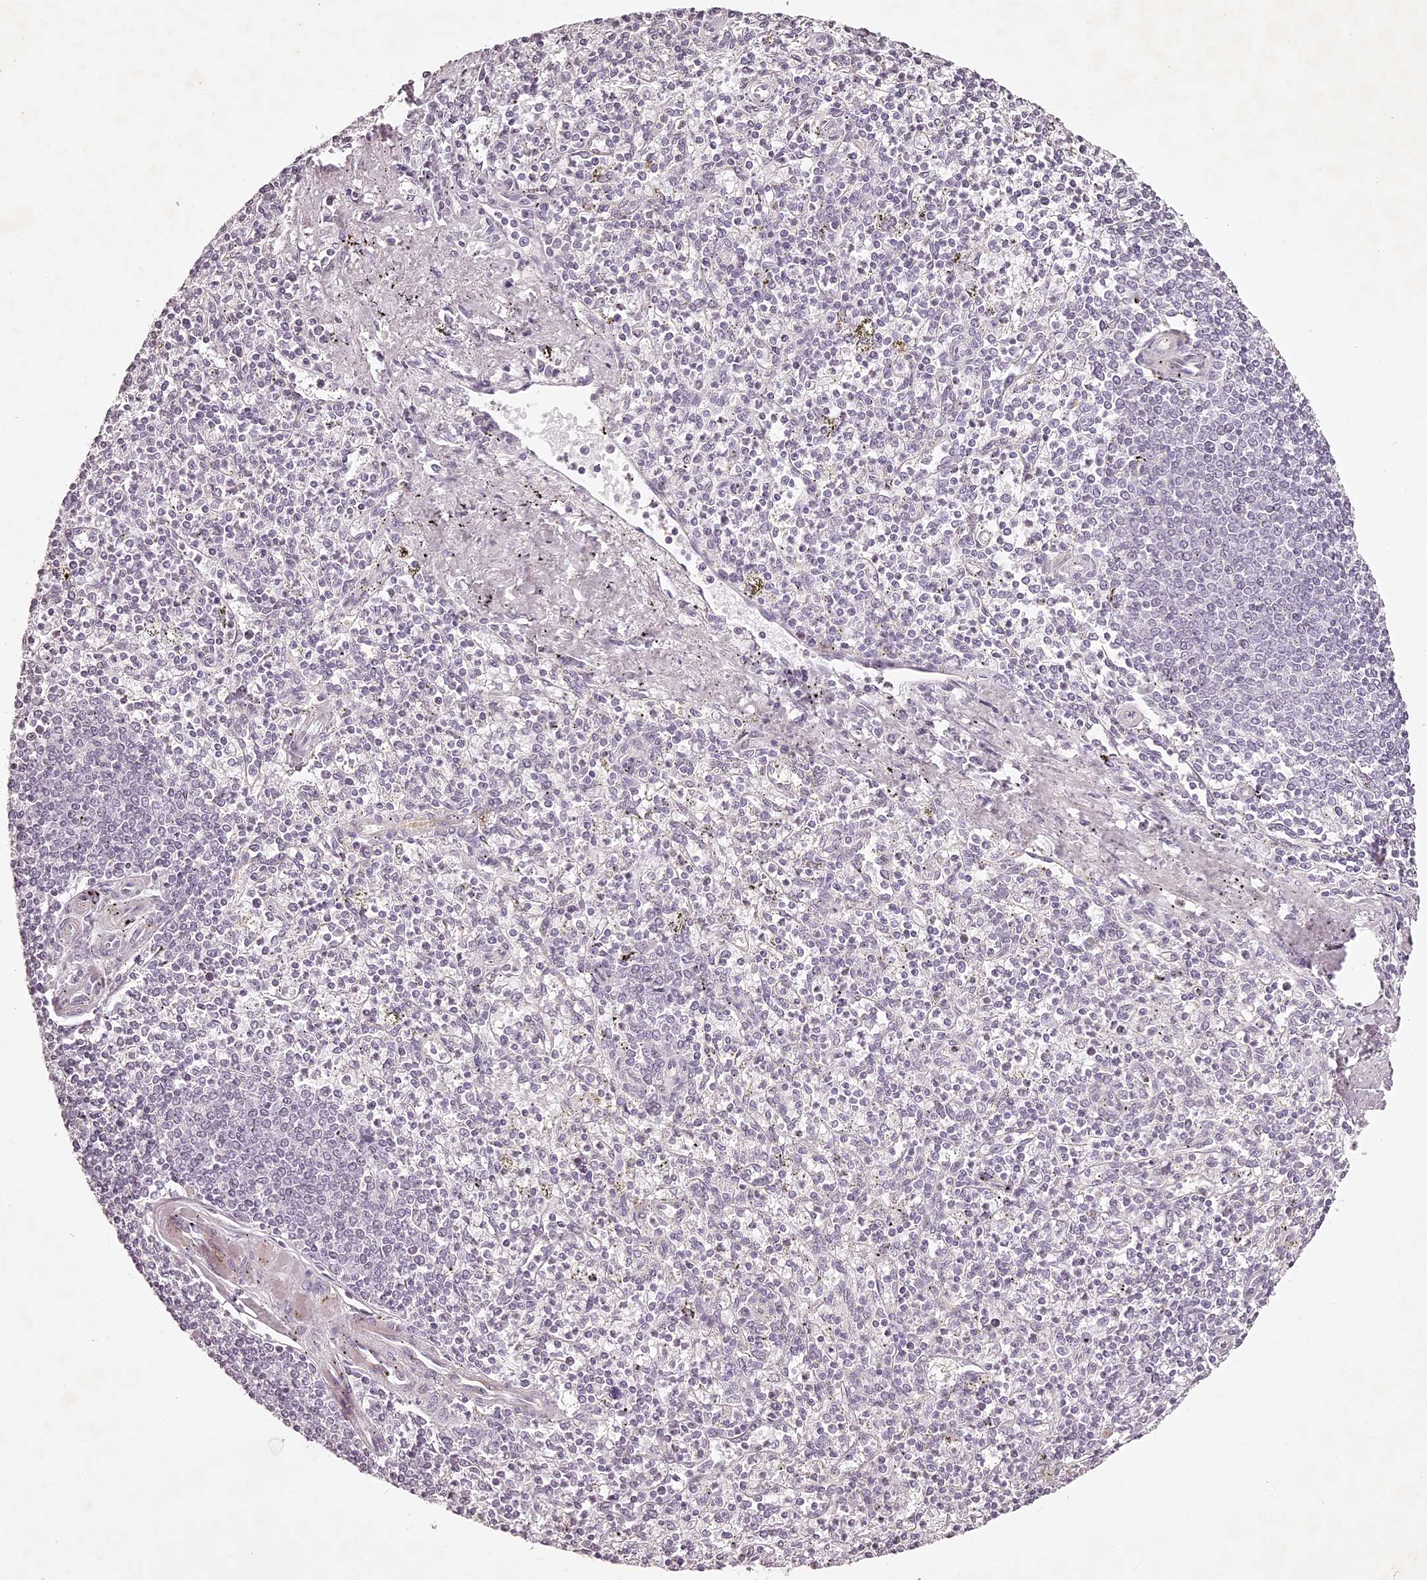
{"staining": {"intensity": "negative", "quantity": "none", "location": "none"}, "tissue": "spleen", "cell_type": "Cells in red pulp", "image_type": "normal", "snomed": [{"axis": "morphology", "description": "Normal tissue, NOS"}, {"axis": "topography", "description": "Spleen"}], "caption": "Protein analysis of normal spleen displays no significant expression in cells in red pulp. (Immunohistochemistry (ihc), brightfield microscopy, high magnification).", "gene": "ELAPOR1", "patient": {"sex": "male", "age": 72}}